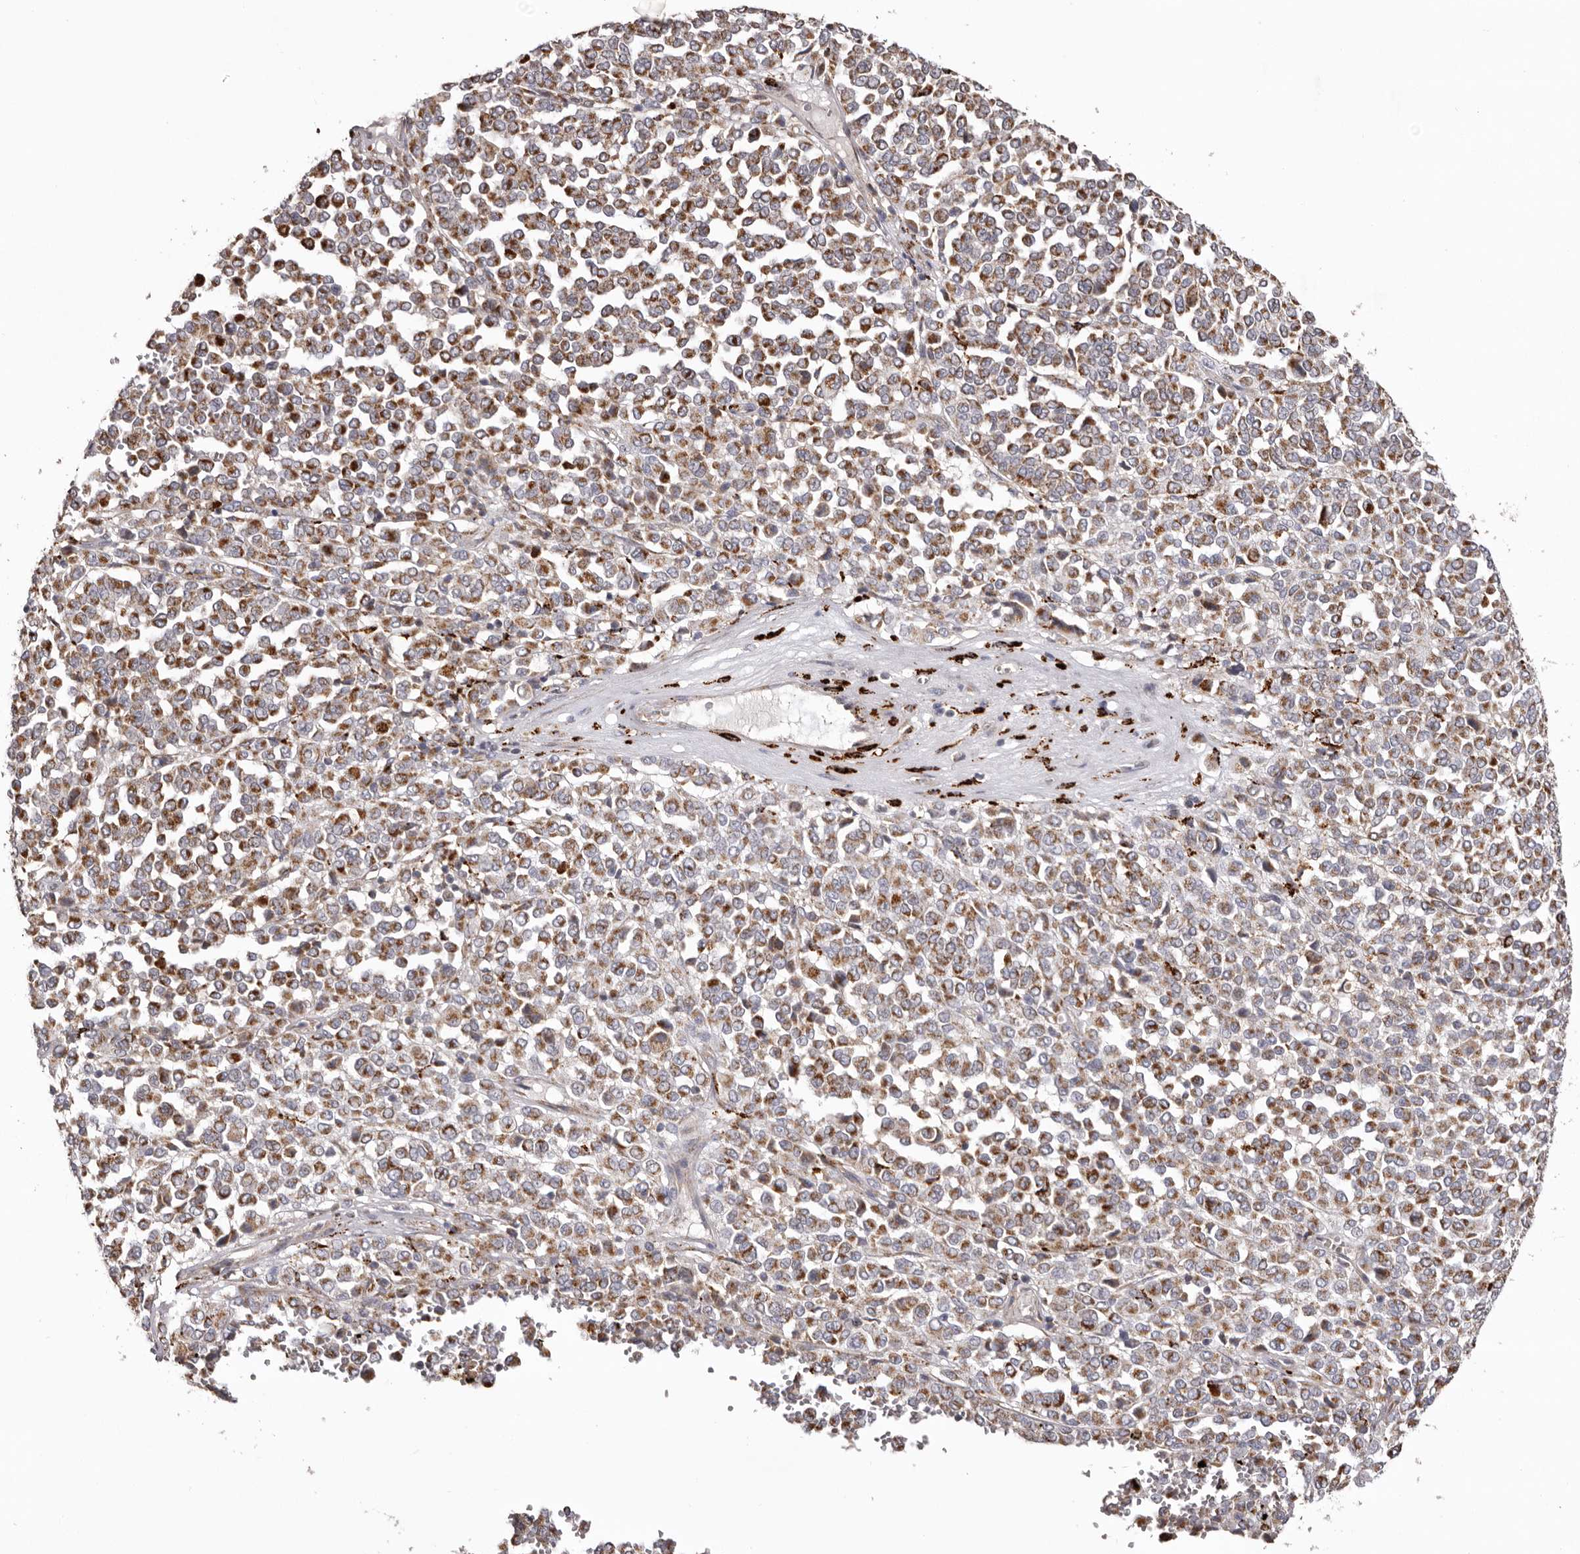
{"staining": {"intensity": "strong", "quantity": ">75%", "location": "cytoplasmic/membranous"}, "tissue": "melanoma", "cell_type": "Tumor cells", "image_type": "cancer", "snomed": [{"axis": "morphology", "description": "Malignant melanoma, Metastatic site"}, {"axis": "topography", "description": "Pancreas"}], "caption": "About >75% of tumor cells in melanoma display strong cytoplasmic/membranous protein expression as visualized by brown immunohistochemical staining.", "gene": "MECR", "patient": {"sex": "female", "age": 30}}